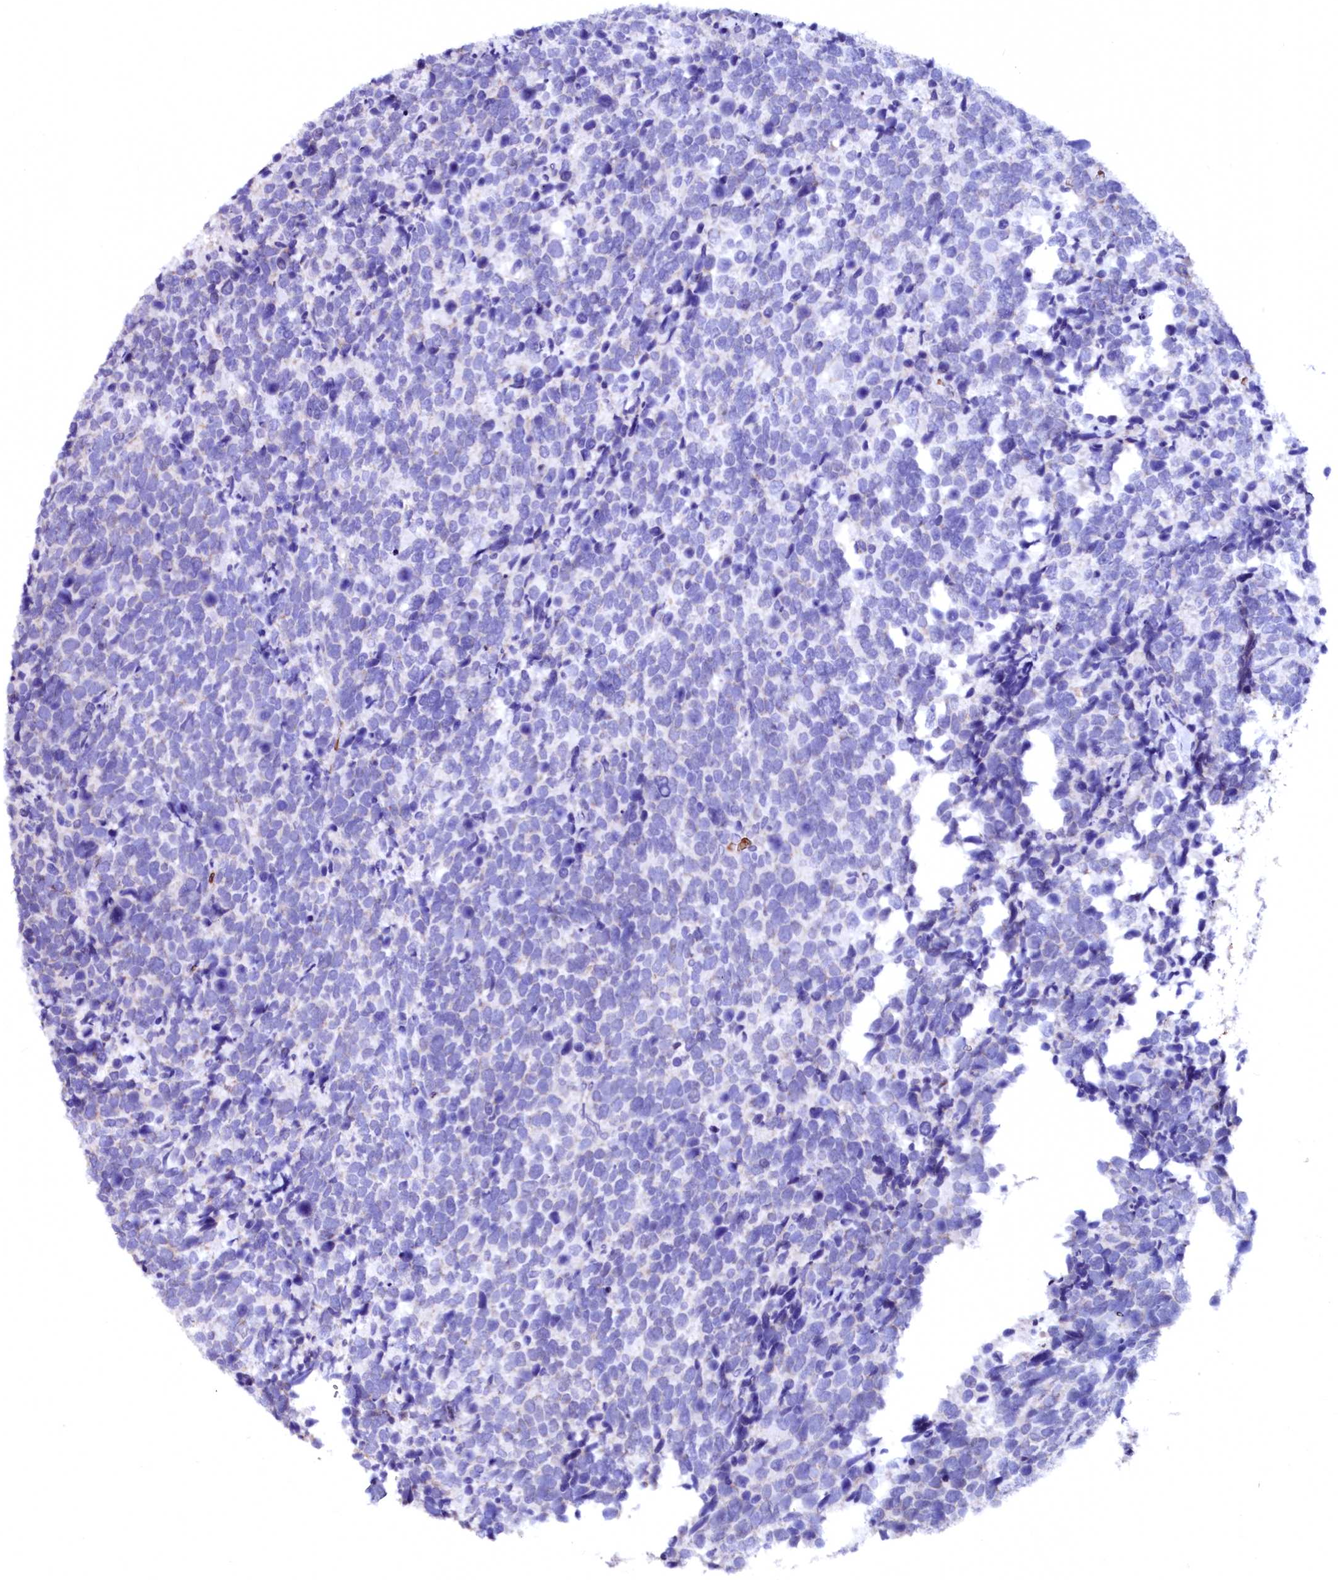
{"staining": {"intensity": "negative", "quantity": "none", "location": "none"}, "tissue": "urothelial cancer", "cell_type": "Tumor cells", "image_type": "cancer", "snomed": [{"axis": "morphology", "description": "Urothelial carcinoma, High grade"}, {"axis": "topography", "description": "Urinary bladder"}], "caption": "The photomicrograph demonstrates no staining of tumor cells in high-grade urothelial carcinoma.", "gene": "RAB27A", "patient": {"sex": "female", "age": 82}}